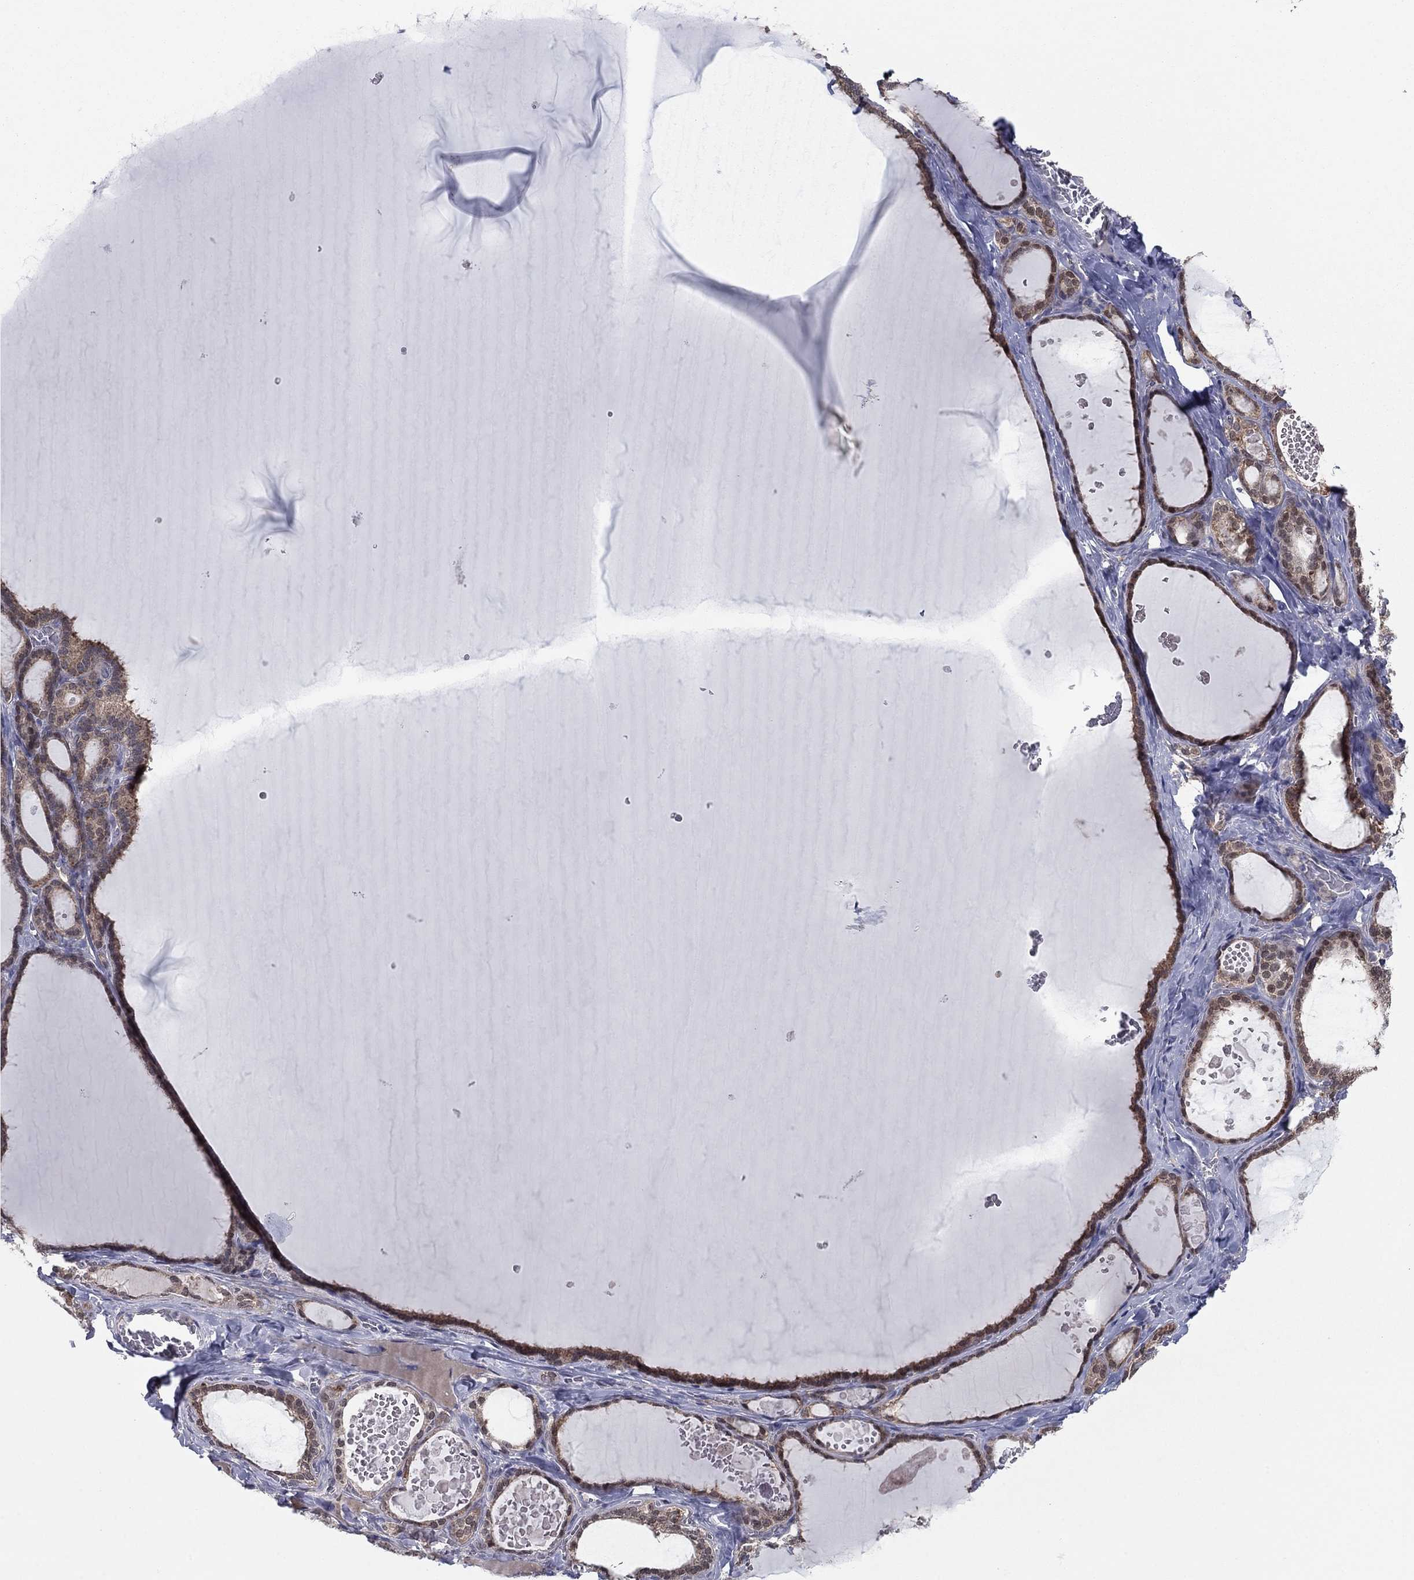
{"staining": {"intensity": "moderate", "quantity": ">75%", "location": "cytoplasmic/membranous,nuclear"}, "tissue": "thyroid gland", "cell_type": "Glandular cells", "image_type": "normal", "snomed": [{"axis": "morphology", "description": "Normal tissue, NOS"}, {"axis": "topography", "description": "Thyroid gland"}], "caption": "Benign thyroid gland displays moderate cytoplasmic/membranous,nuclear staining in approximately >75% of glandular cells.", "gene": "GRHPR", "patient": {"sex": "female", "age": 56}}